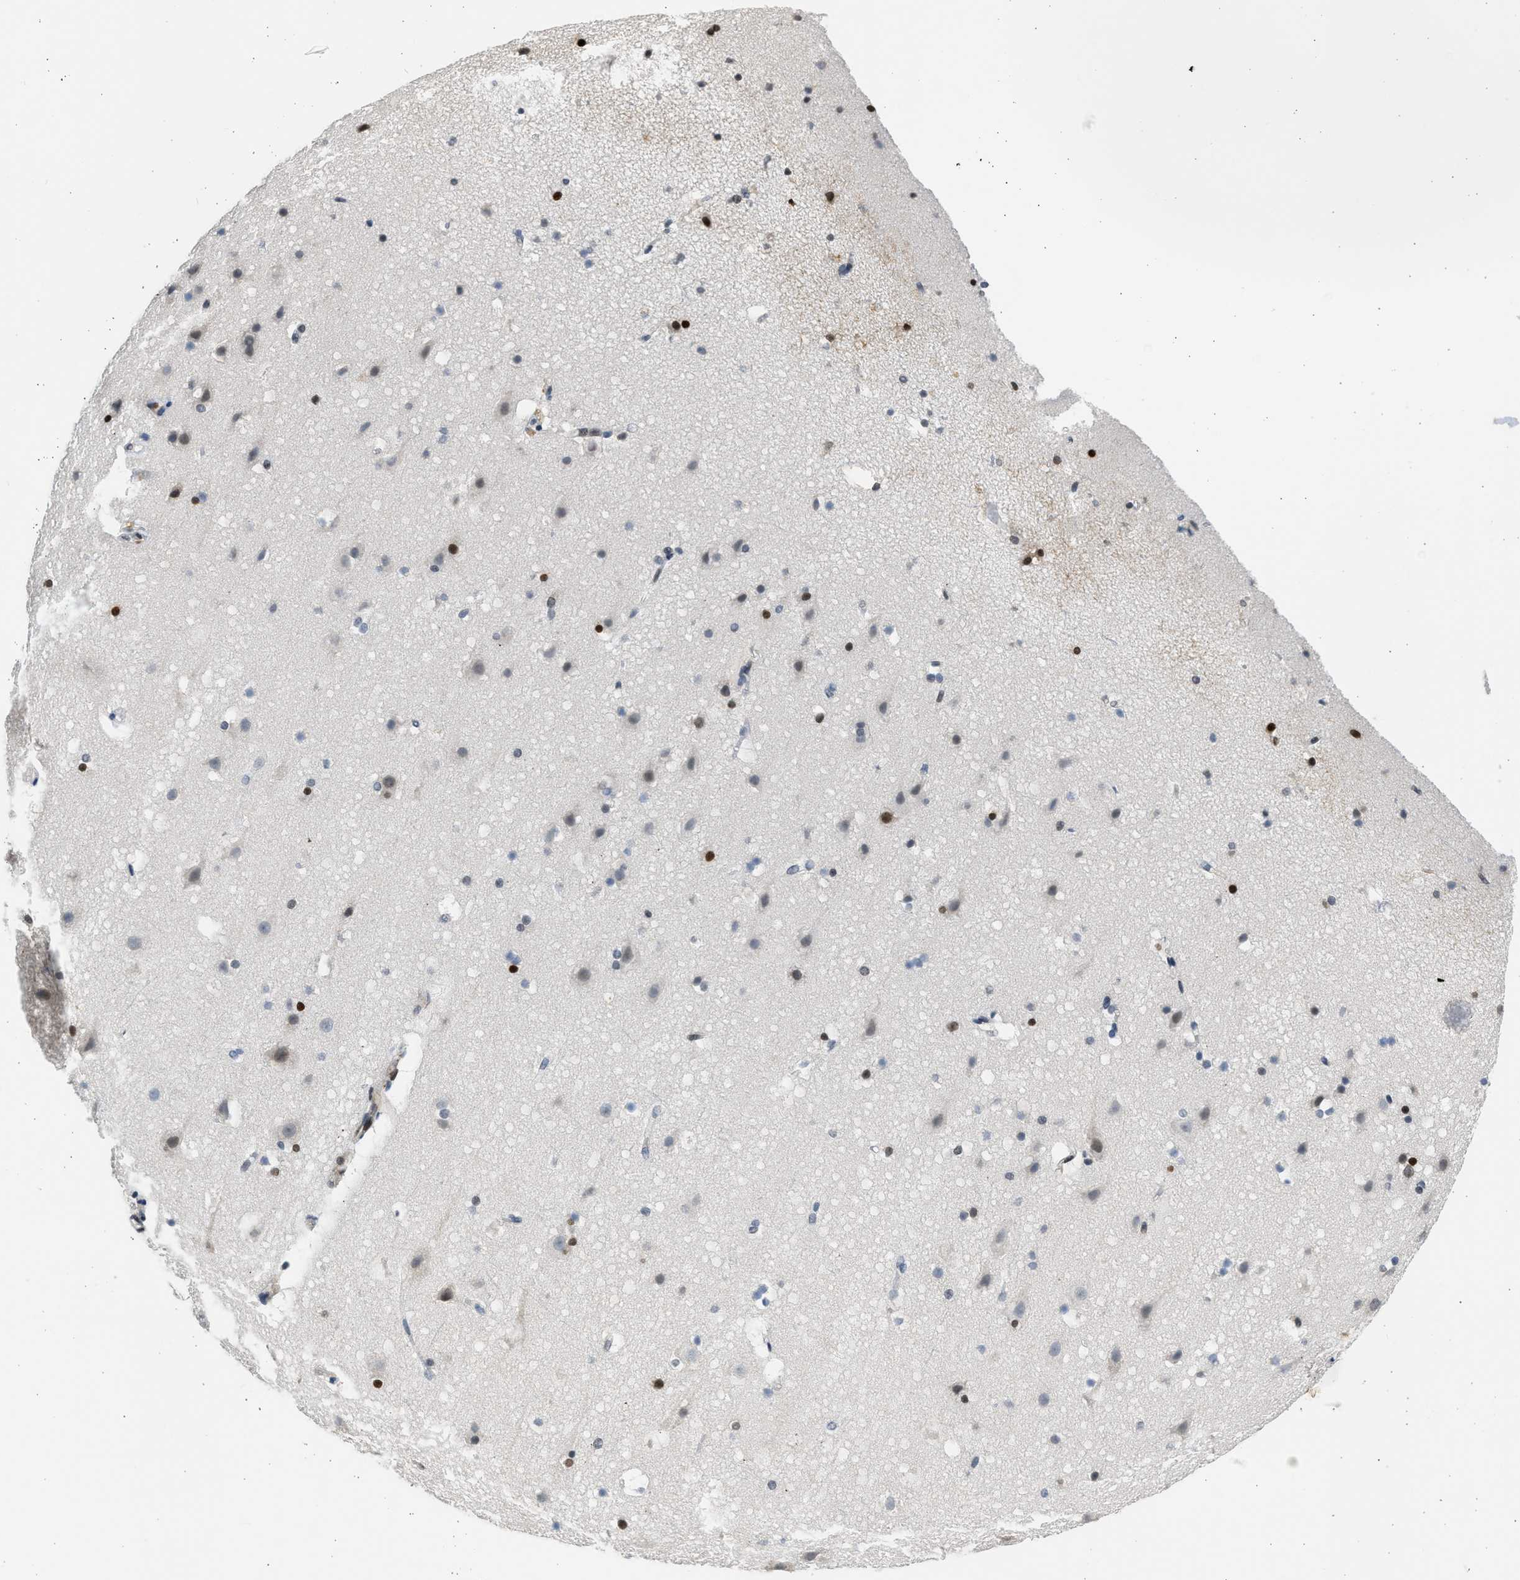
{"staining": {"intensity": "negative", "quantity": "none", "location": "none"}, "tissue": "cerebral cortex", "cell_type": "Endothelial cells", "image_type": "normal", "snomed": [{"axis": "morphology", "description": "Normal tissue, NOS"}, {"axis": "topography", "description": "Cerebral cortex"}], "caption": "Immunohistochemistry (IHC) of normal human cerebral cortex reveals no expression in endothelial cells. (DAB (3,3'-diaminobenzidine) immunohistochemistry (IHC) with hematoxylin counter stain).", "gene": "HMGN3", "patient": {"sex": "male", "age": 45}}